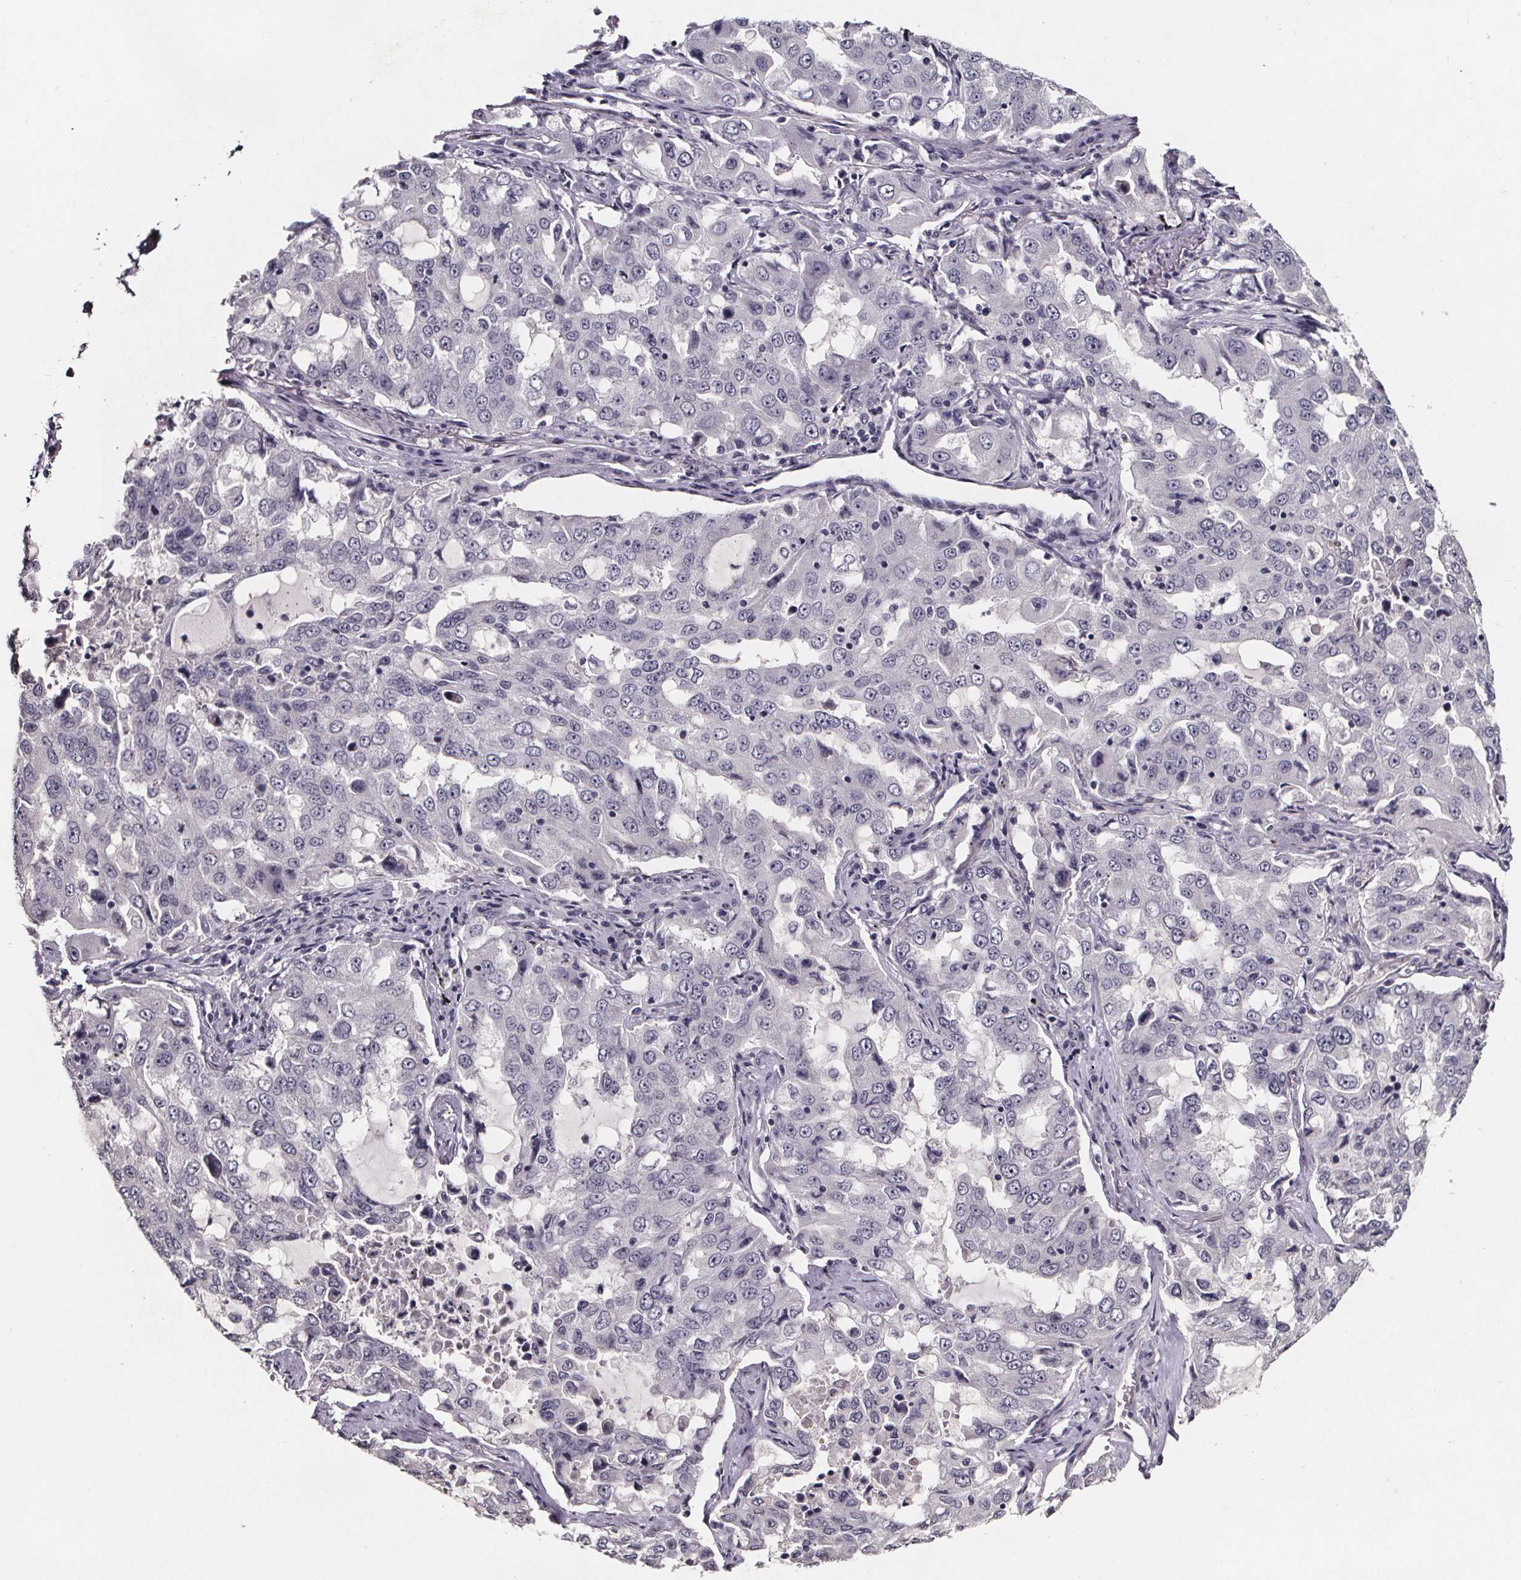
{"staining": {"intensity": "negative", "quantity": "none", "location": "none"}, "tissue": "lung cancer", "cell_type": "Tumor cells", "image_type": "cancer", "snomed": [{"axis": "morphology", "description": "Adenocarcinoma, NOS"}, {"axis": "topography", "description": "Lung"}], "caption": "The IHC micrograph has no significant expression in tumor cells of lung cancer (adenocarcinoma) tissue.", "gene": "AR", "patient": {"sex": "female", "age": 61}}